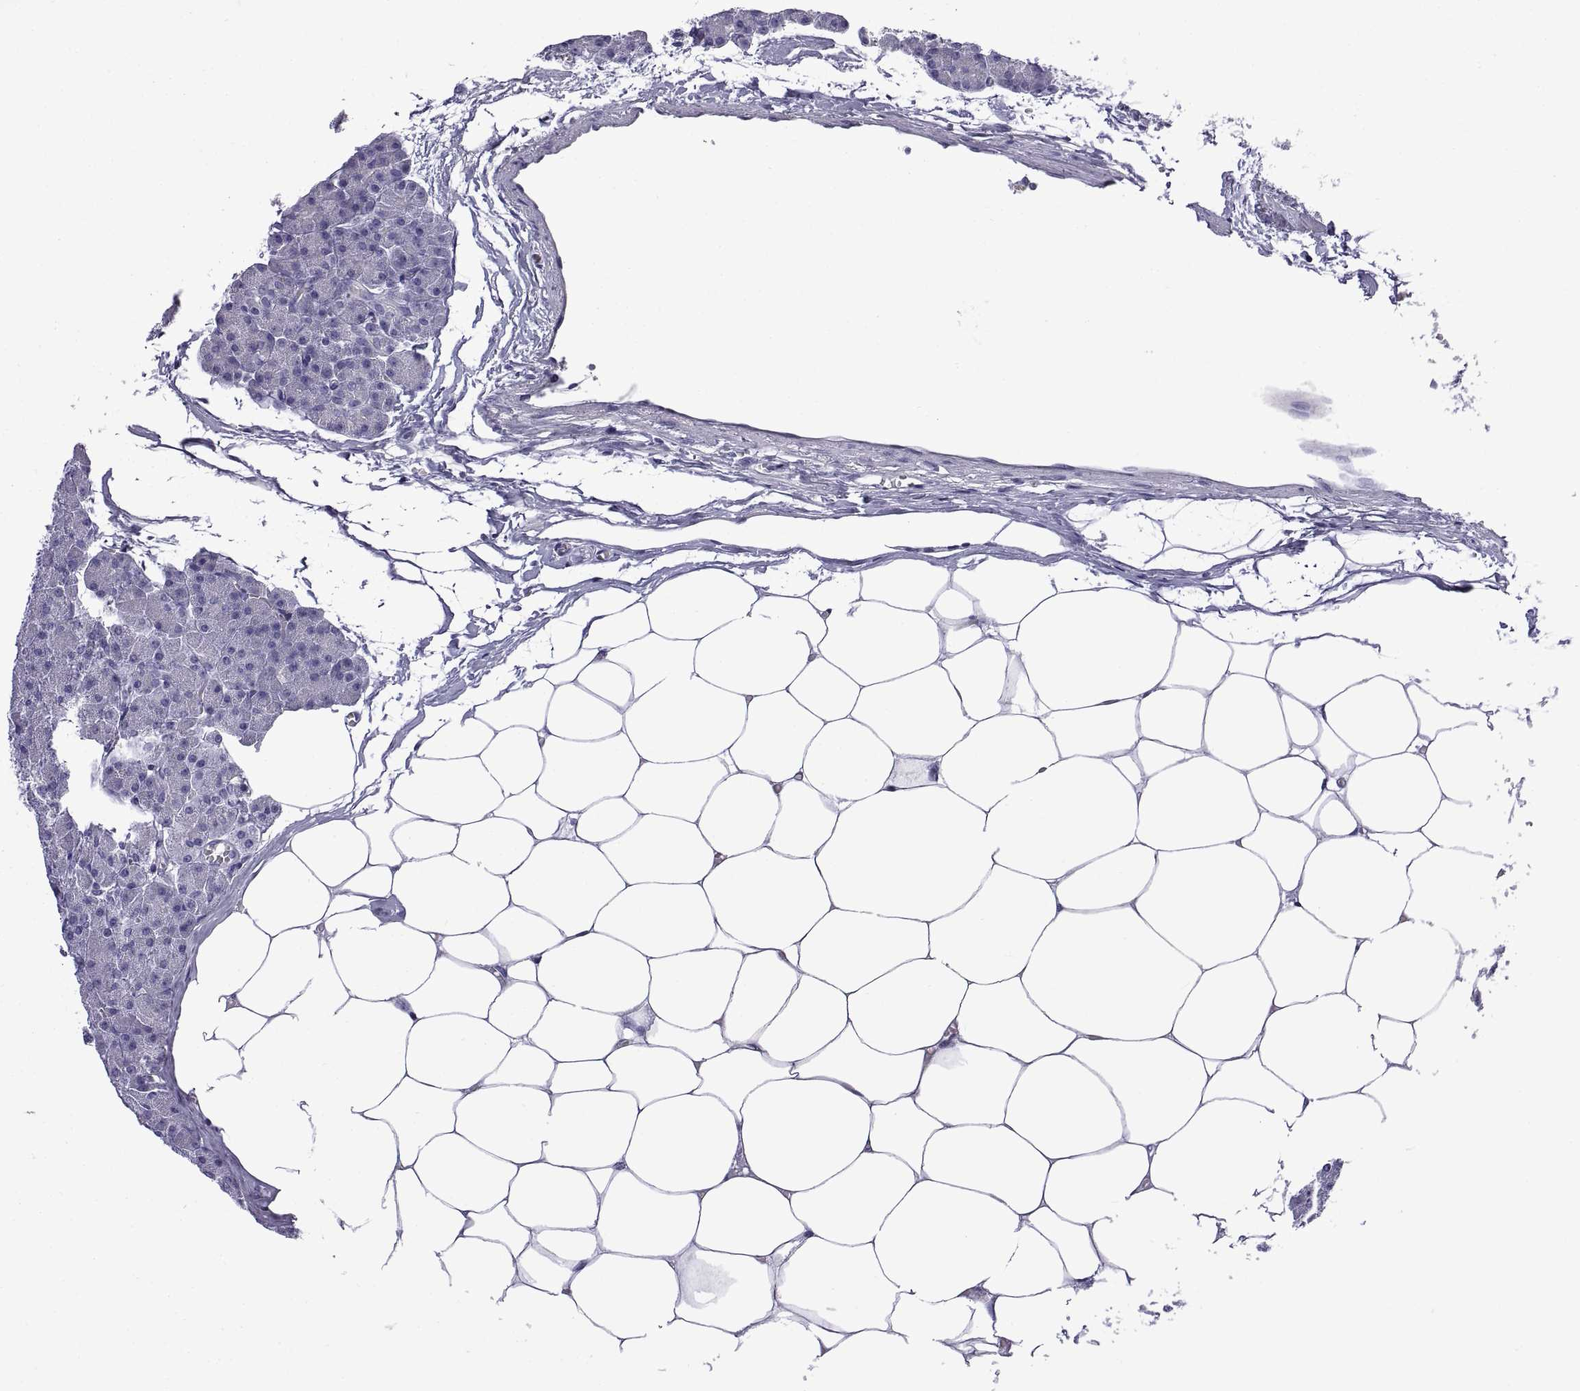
{"staining": {"intensity": "negative", "quantity": "none", "location": "none"}, "tissue": "pancreas", "cell_type": "Exocrine glandular cells", "image_type": "normal", "snomed": [{"axis": "morphology", "description": "Normal tissue, NOS"}, {"axis": "topography", "description": "Pancreas"}], "caption": "There is no significant expression in exocrine glandular cells of pancreas. (Immunohistochemistry (ihc), brightfield microscopy, high magnification).", "gene": "CRISP1", "patient": {"sex": "female", "age": 45}}